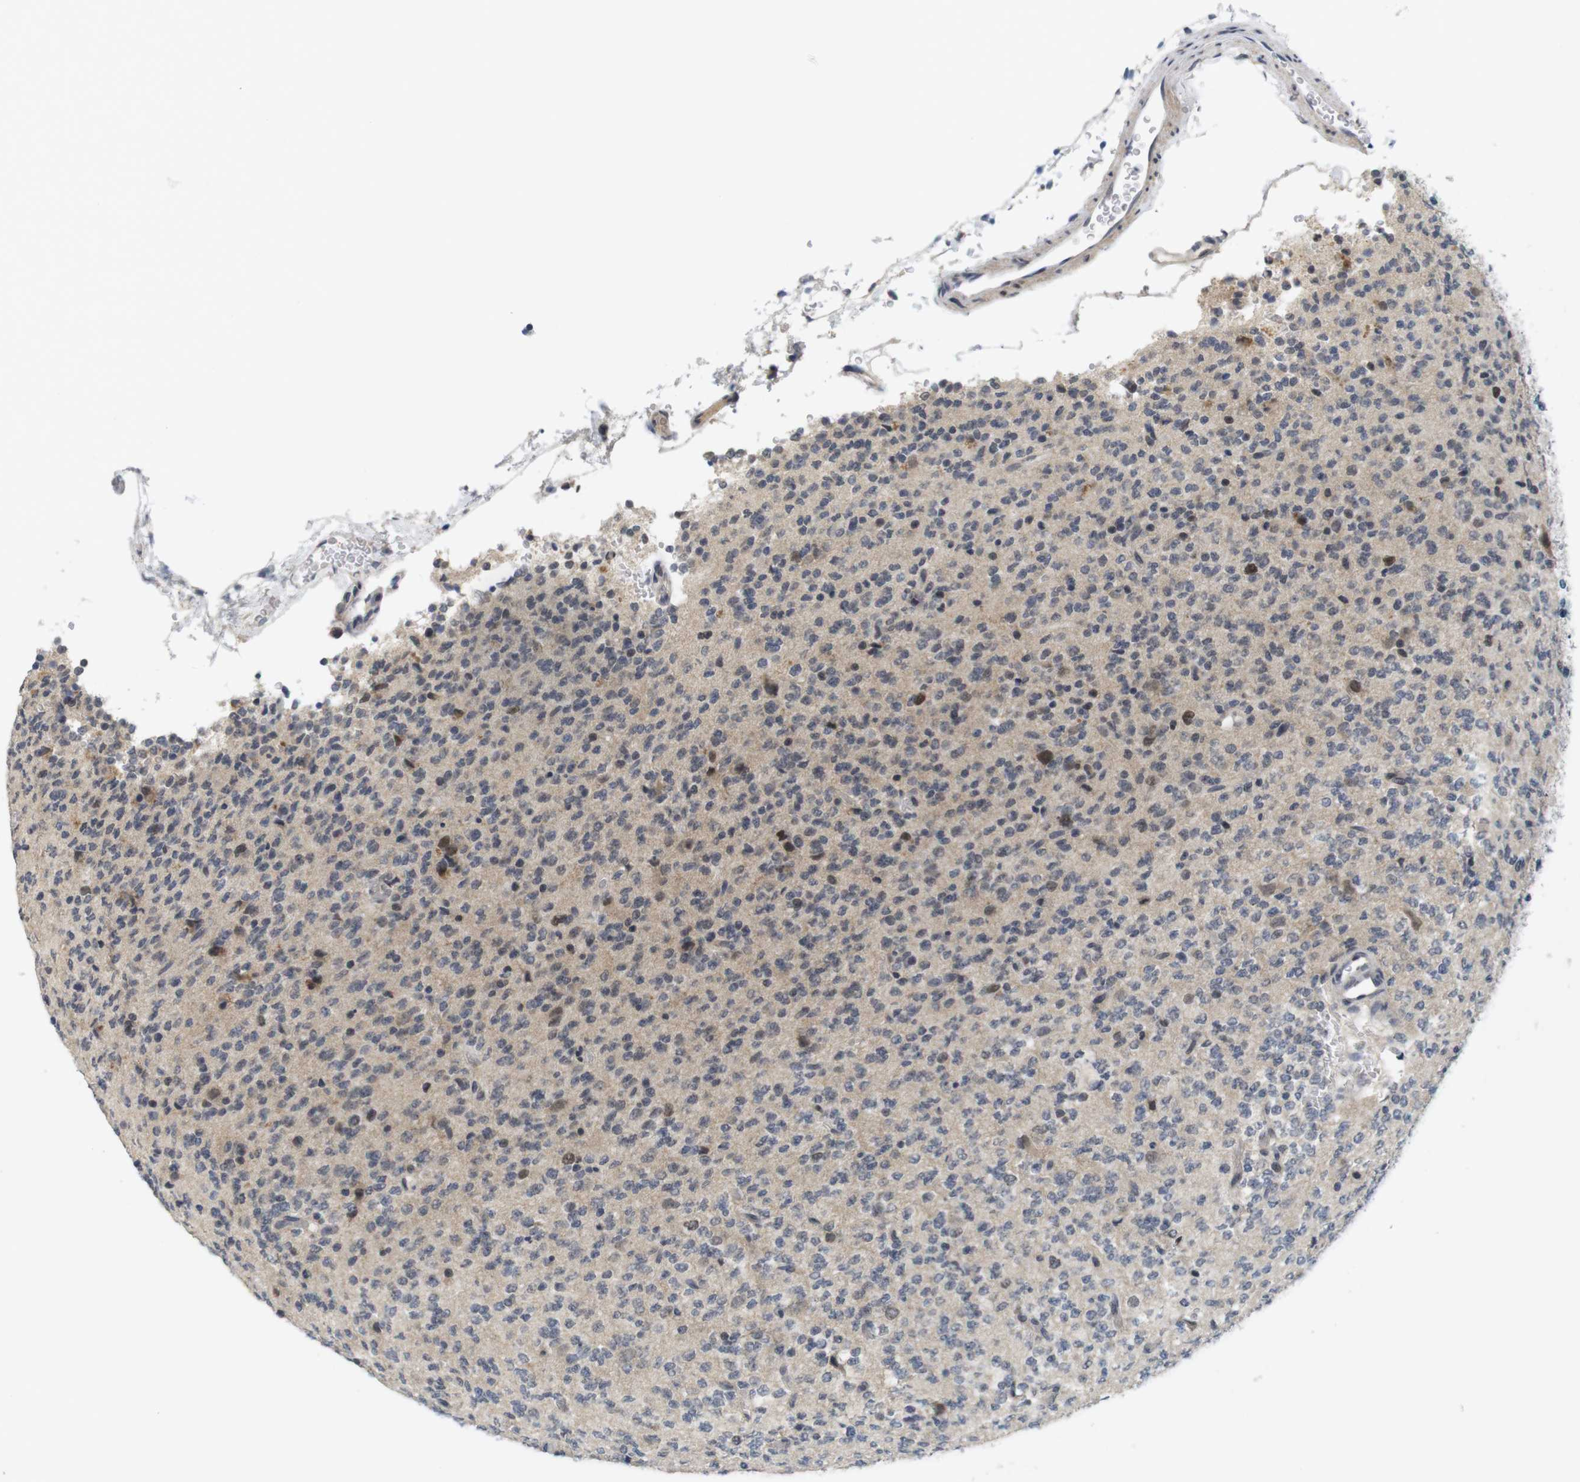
{"staining": {"intensity": "moderate", "quantity": "<25%", "location": "nuclear"}, "tissue": "glioma", "cell_type": "Tumor cells", "image_type": "cancer", "snomed": [{"axis": "morphology", "description": "Glioma, malignant, Low grade"}, {"axis": "topography", "description": "Brain"}], "caption": "Immunohistochemistry of human low-grade glioma (malignant) demonstrates low levels of moderate nuclear expression in about <25% of tumor cells. Using DAB (3,3'-diaminobenzidine) (brown) and hematoxylin (blue) stains, captured at high magnification using brightfield microscopy.", "gene": "SKP2", "patient": {"sex": "male", "age": 38}}